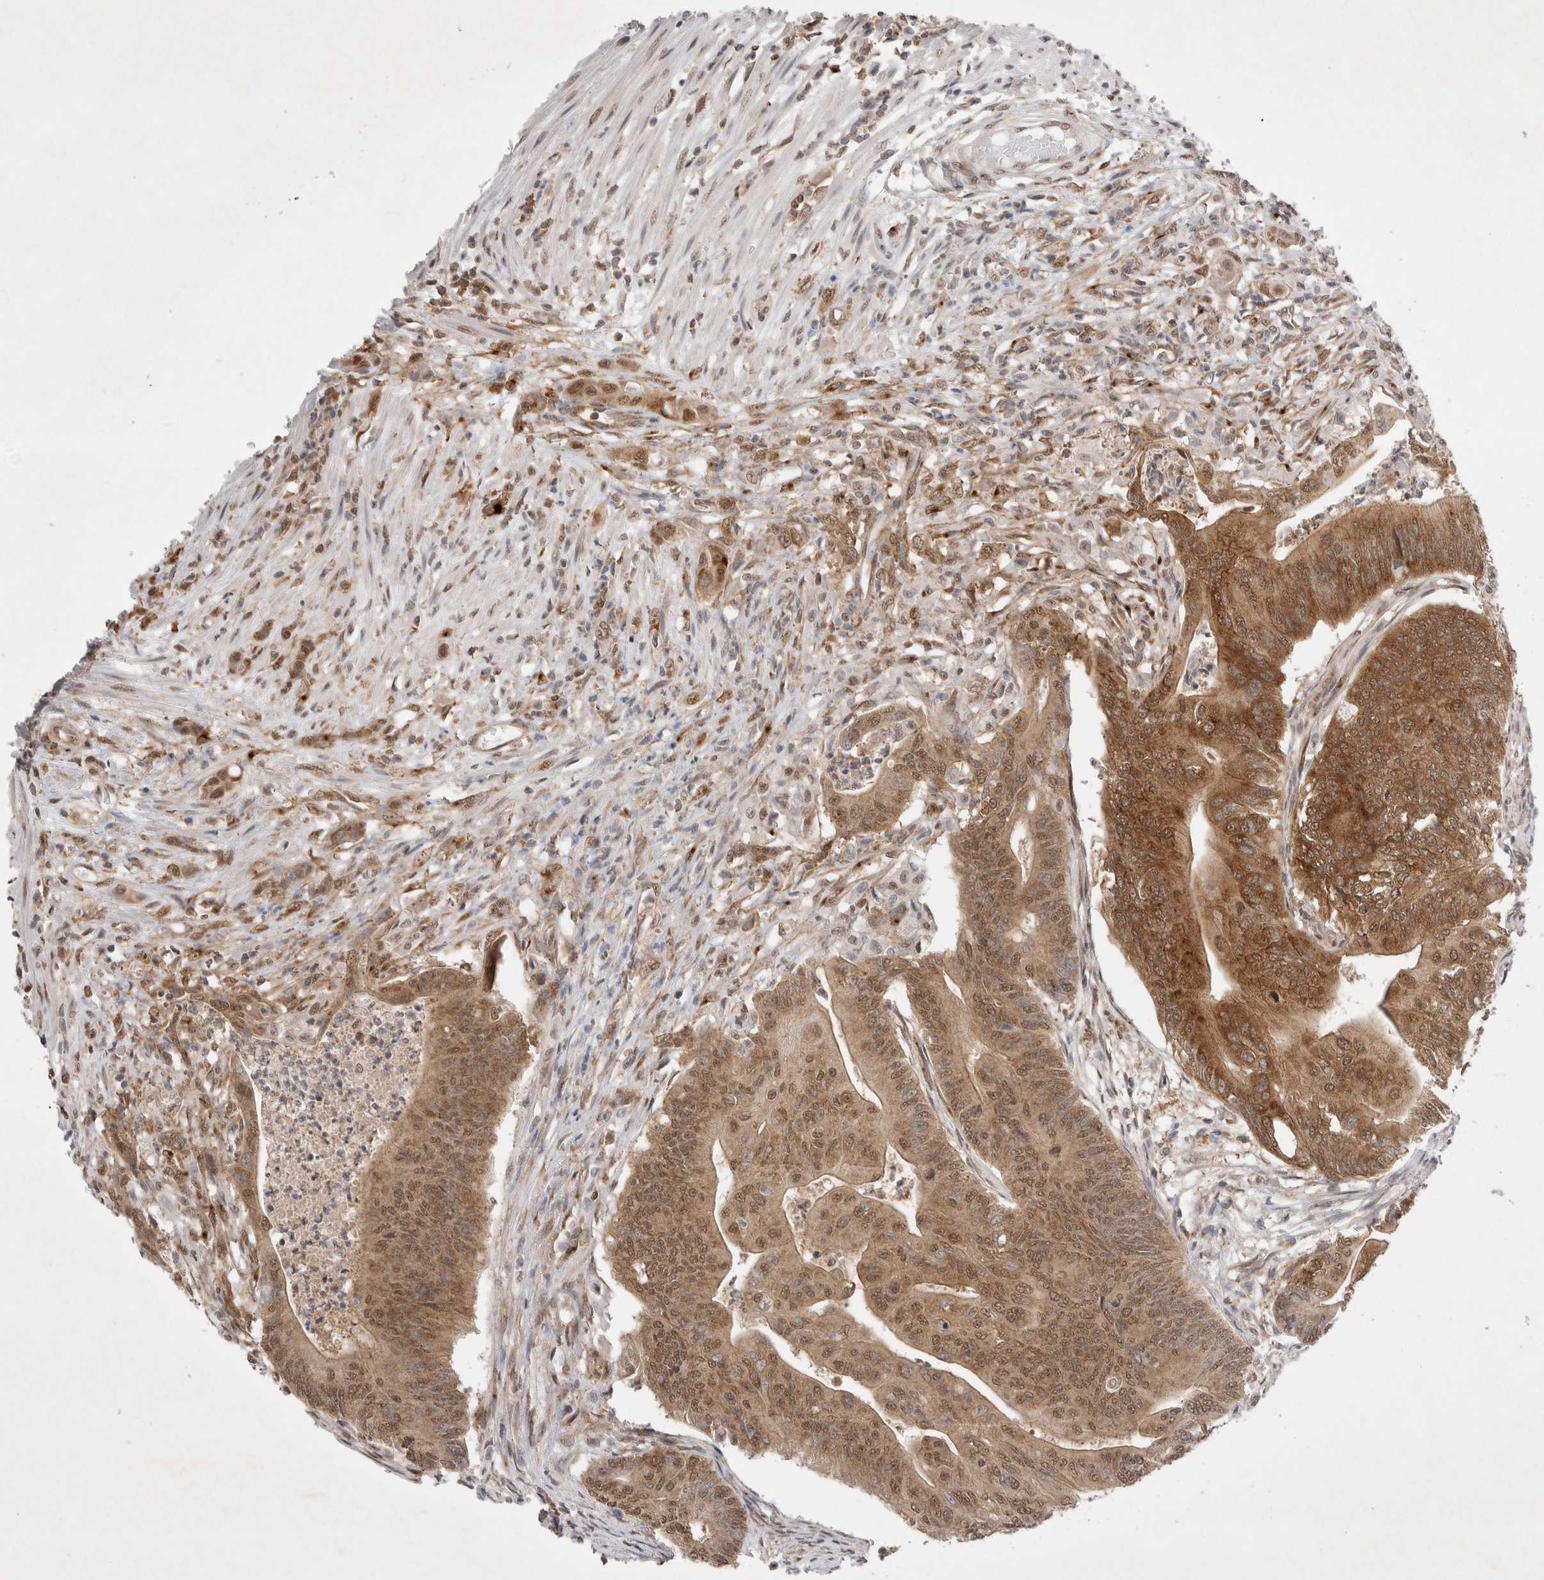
{"staining": {"intensity": "strong", "quantity": ">75%", "location": "cytoplasmic/membranous,nuclear"}, "tissue": "colorectal cancer", "cell_type": "Tumor cells", "image_type": "cancer", "snomed": [{"axis": "morphology", "description": "Adenoma, NOS"}, {"axis": "morphology", "description": "Adenocarcinoma, NOS"}, {"axis": "topography", "description": "Colon"}], "caption": "An IHC micrograph of neoplastic tissue is shown. Protein staining in brown shows strong cytoplasmic/membranous and nuclear positivity in colorectal cancer within tumor cells.", "gene": "WIPF2", "patient": {"sex": "male", "age": 79}}